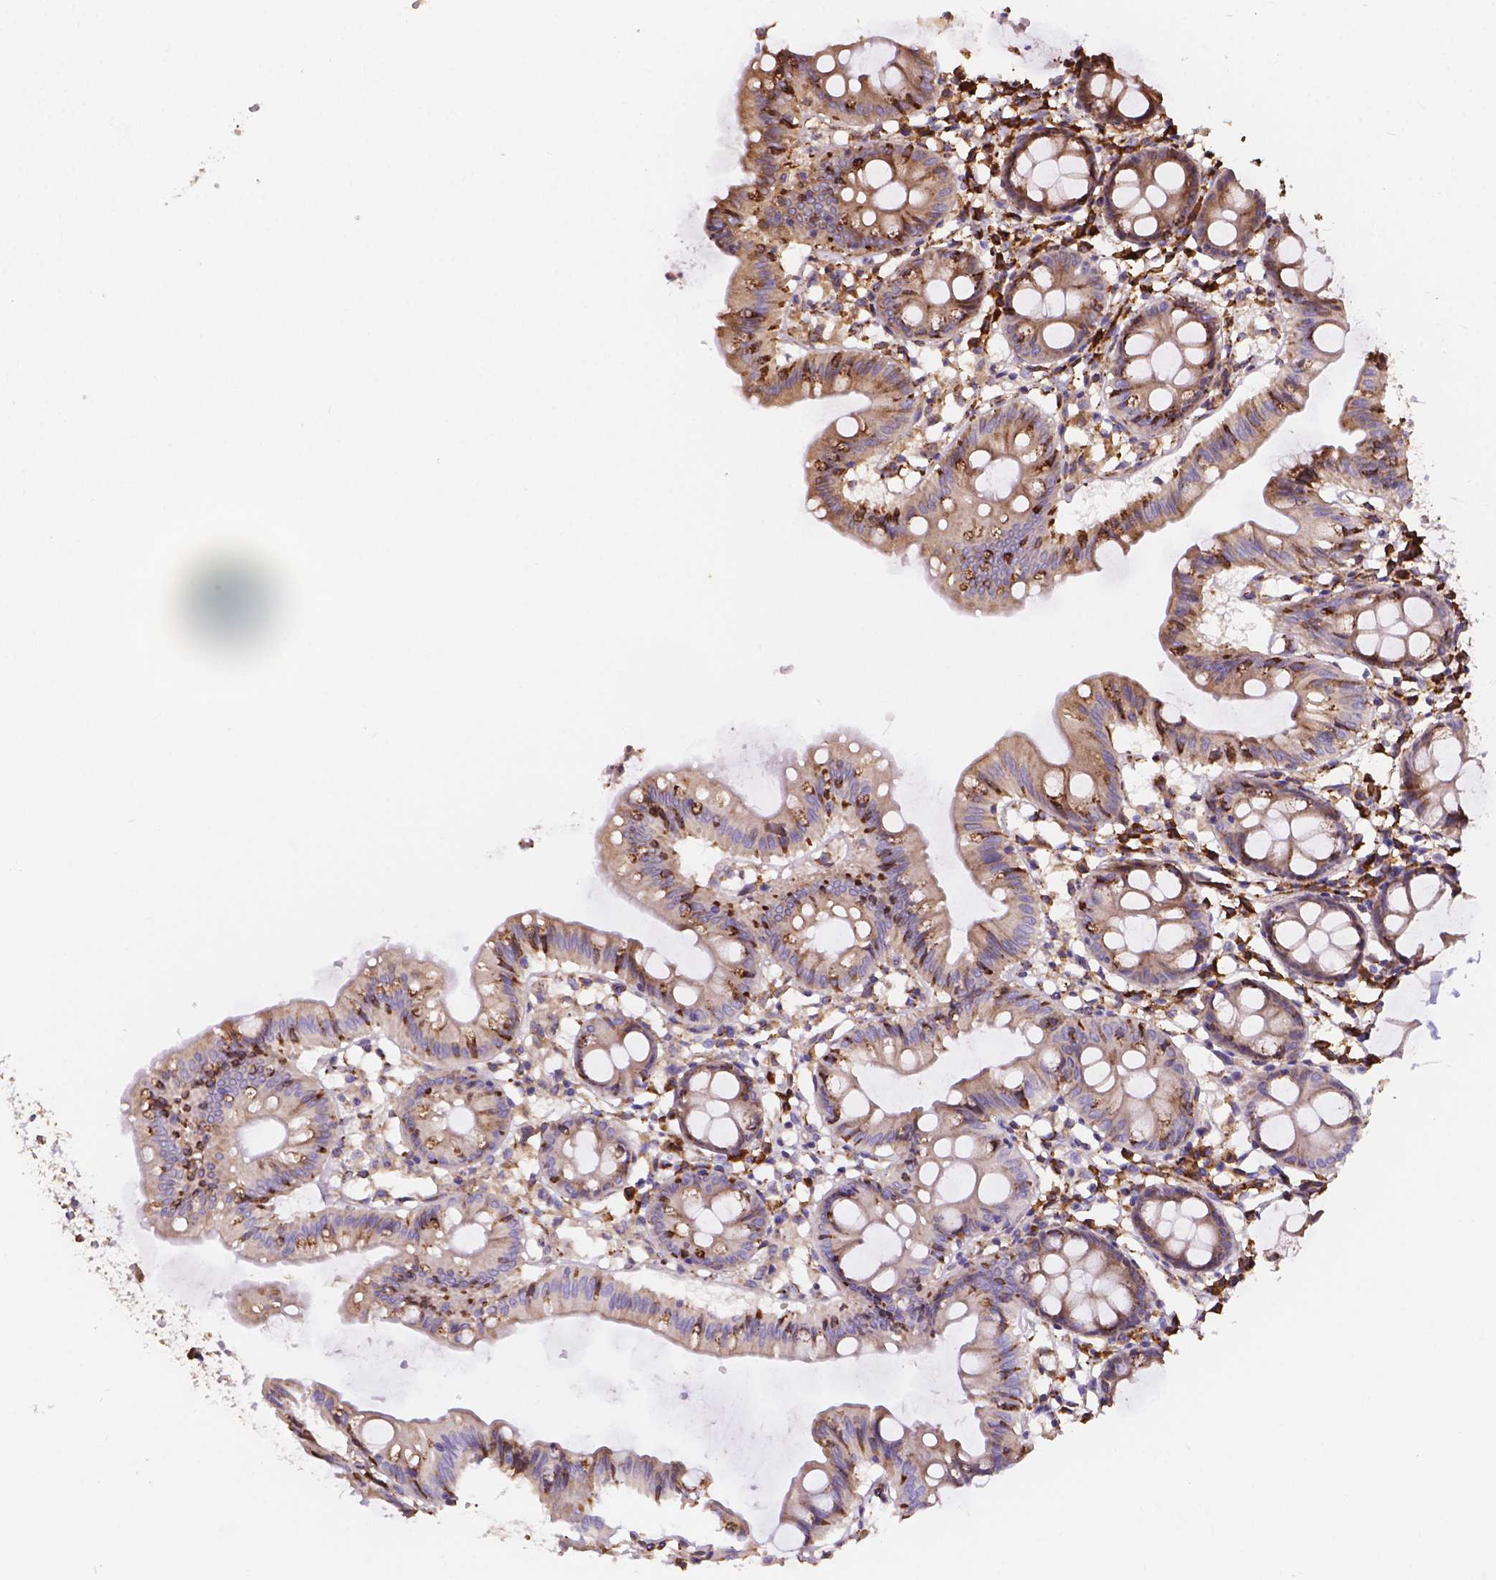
{"staining": {"intensity": "weak", "quantity": "25%-75%", "location": "cytoplasmic/membranous"}, "tissue": "colon", "cell_type": "Endothelial cells", "image_type": "normal", "snomed": [{"axis": "morphology", "description": "Normal tissue, NOS"}, {"axis": "topography", "description": "Colon"}], "caption": "Protein staining of normal colon displays weak cytoplasmic/membranous expression in approximately 25%-75% of endothelial cells. The staining was performed using DAB (3,3'-diaminobenzidine), with brown indicating positive protein expression. Nuclei are stained blue with hematoxylin.", "gene": "IPO11", "patient": {"sex": "female", "age": 84}}